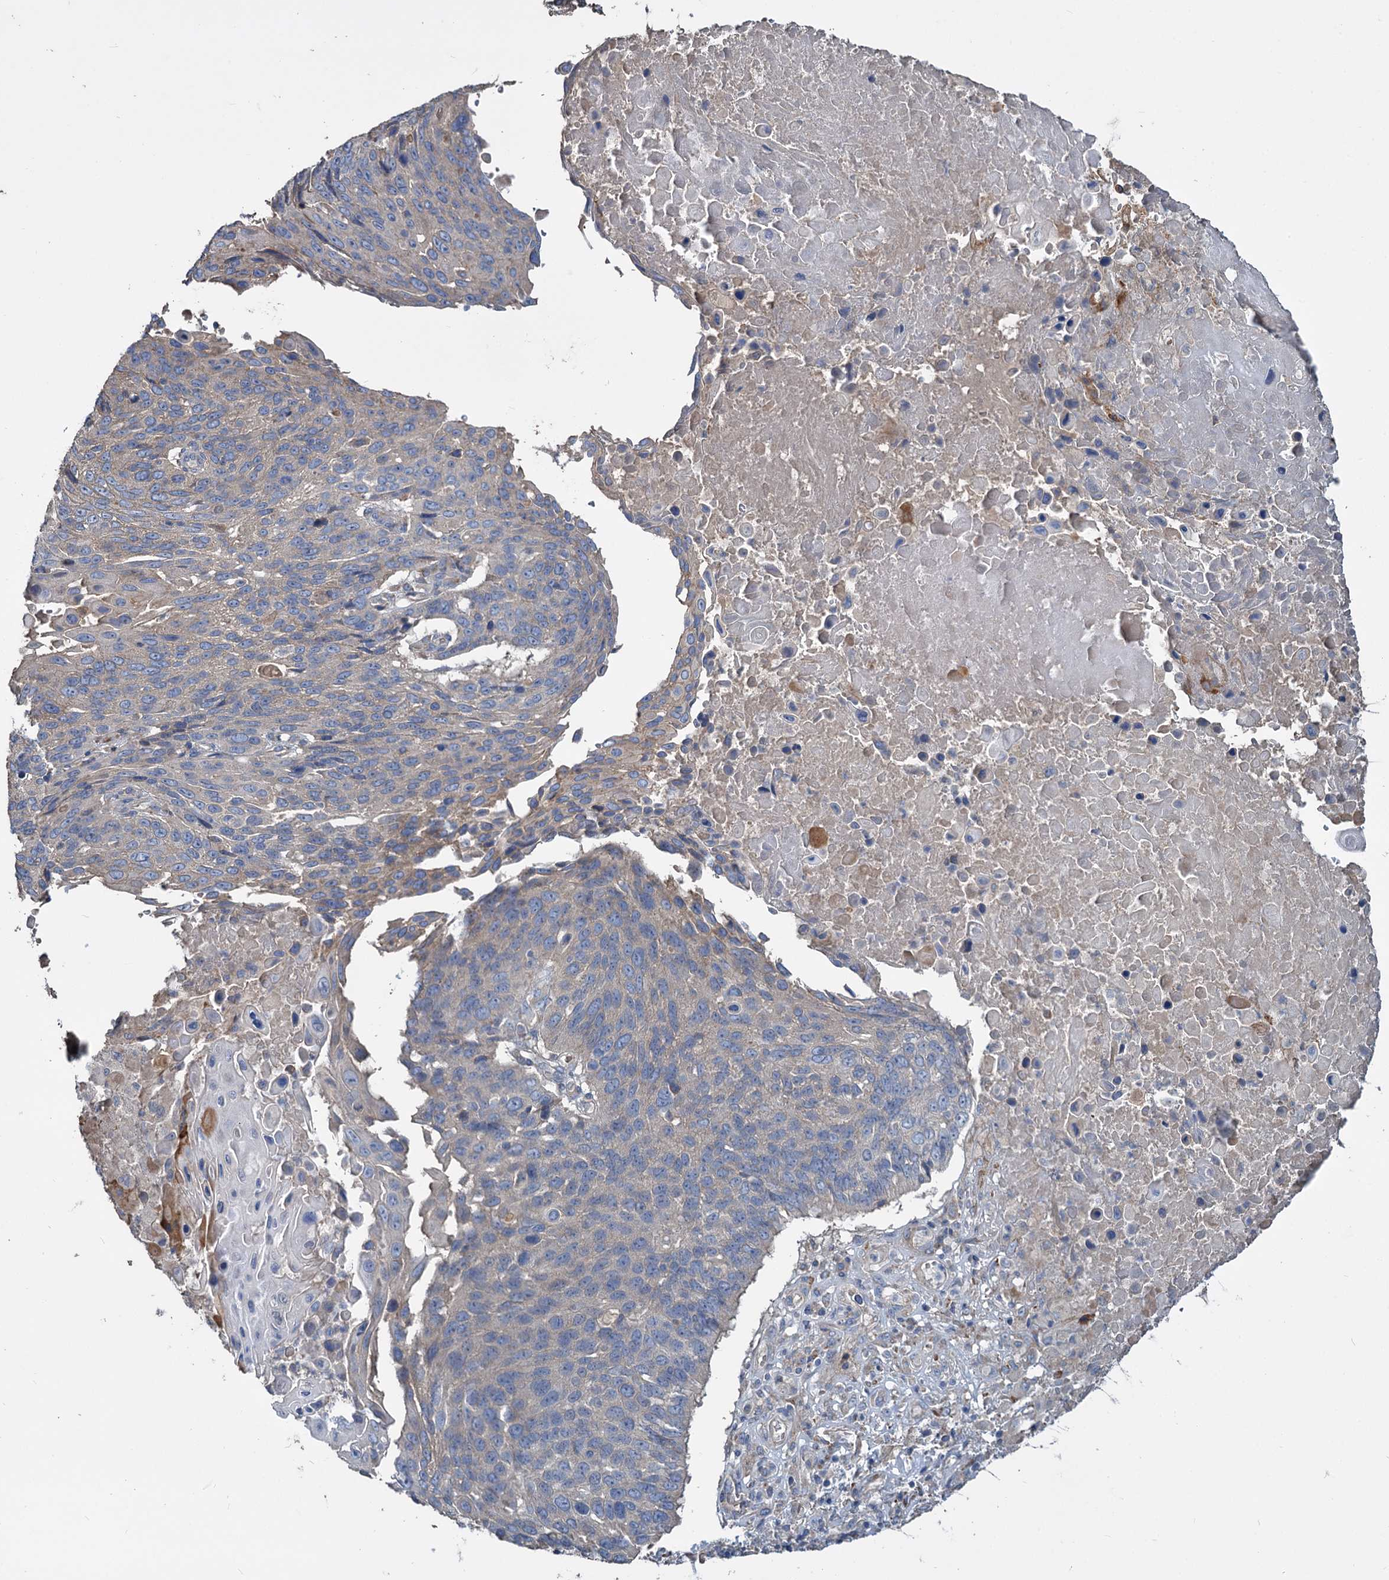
{"staining": {"intensity": "negative", "quantity": "none", "location": "none"}, "tissue": "lung cancer", "cell_type": "Tumor cells", "image_type": "cancer", "snomed": [{"axis": "morphology", "description": "Squamous cell carcinoma, NOS"}, {"axis": "topography", "description": "Lung"}], "caption": "Tumor cells are negative for brown protein staining in lung squamous cell carcinoma. (Brightfield microscopy of DAB immunohistochemistry (IHC) at high magnification).", "gene": "URAD", "patient": {"sex": "male", "age": 66}}